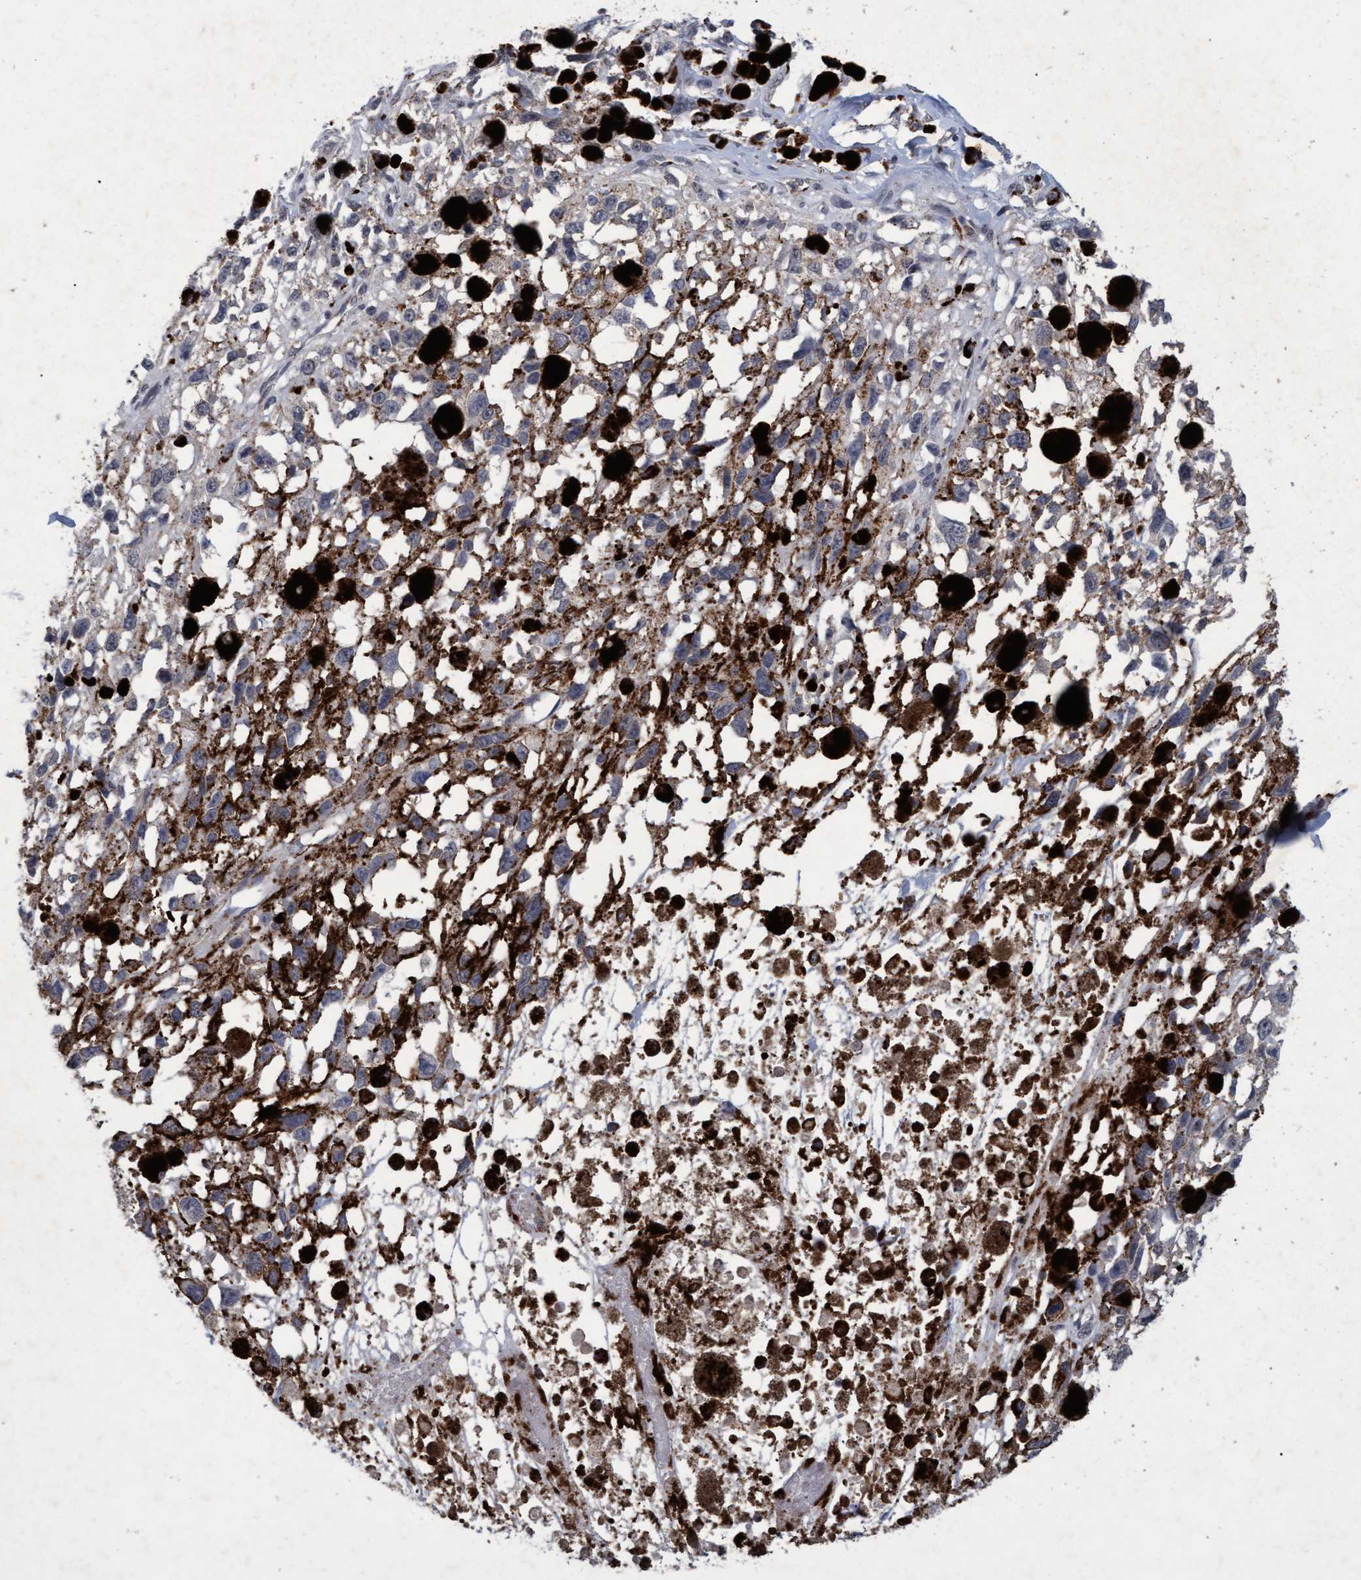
{"staining": {"intensity": "negative", "quantity": "none", "location": "none"}, "tissue": "melanoma", "cell_type": "Tumor cells", "image_type": "cancer", "snomed": [{"axis": "morphology", "description": "Malignant melanoma, Metastatic site"}, {"axis": "topography", "description": "Lymph node"}], "caption": "IHC of melanoma exhibits no expression in tumor cells.", "gene": "GALC", "patient": {"sex": "male", "age": 59}}